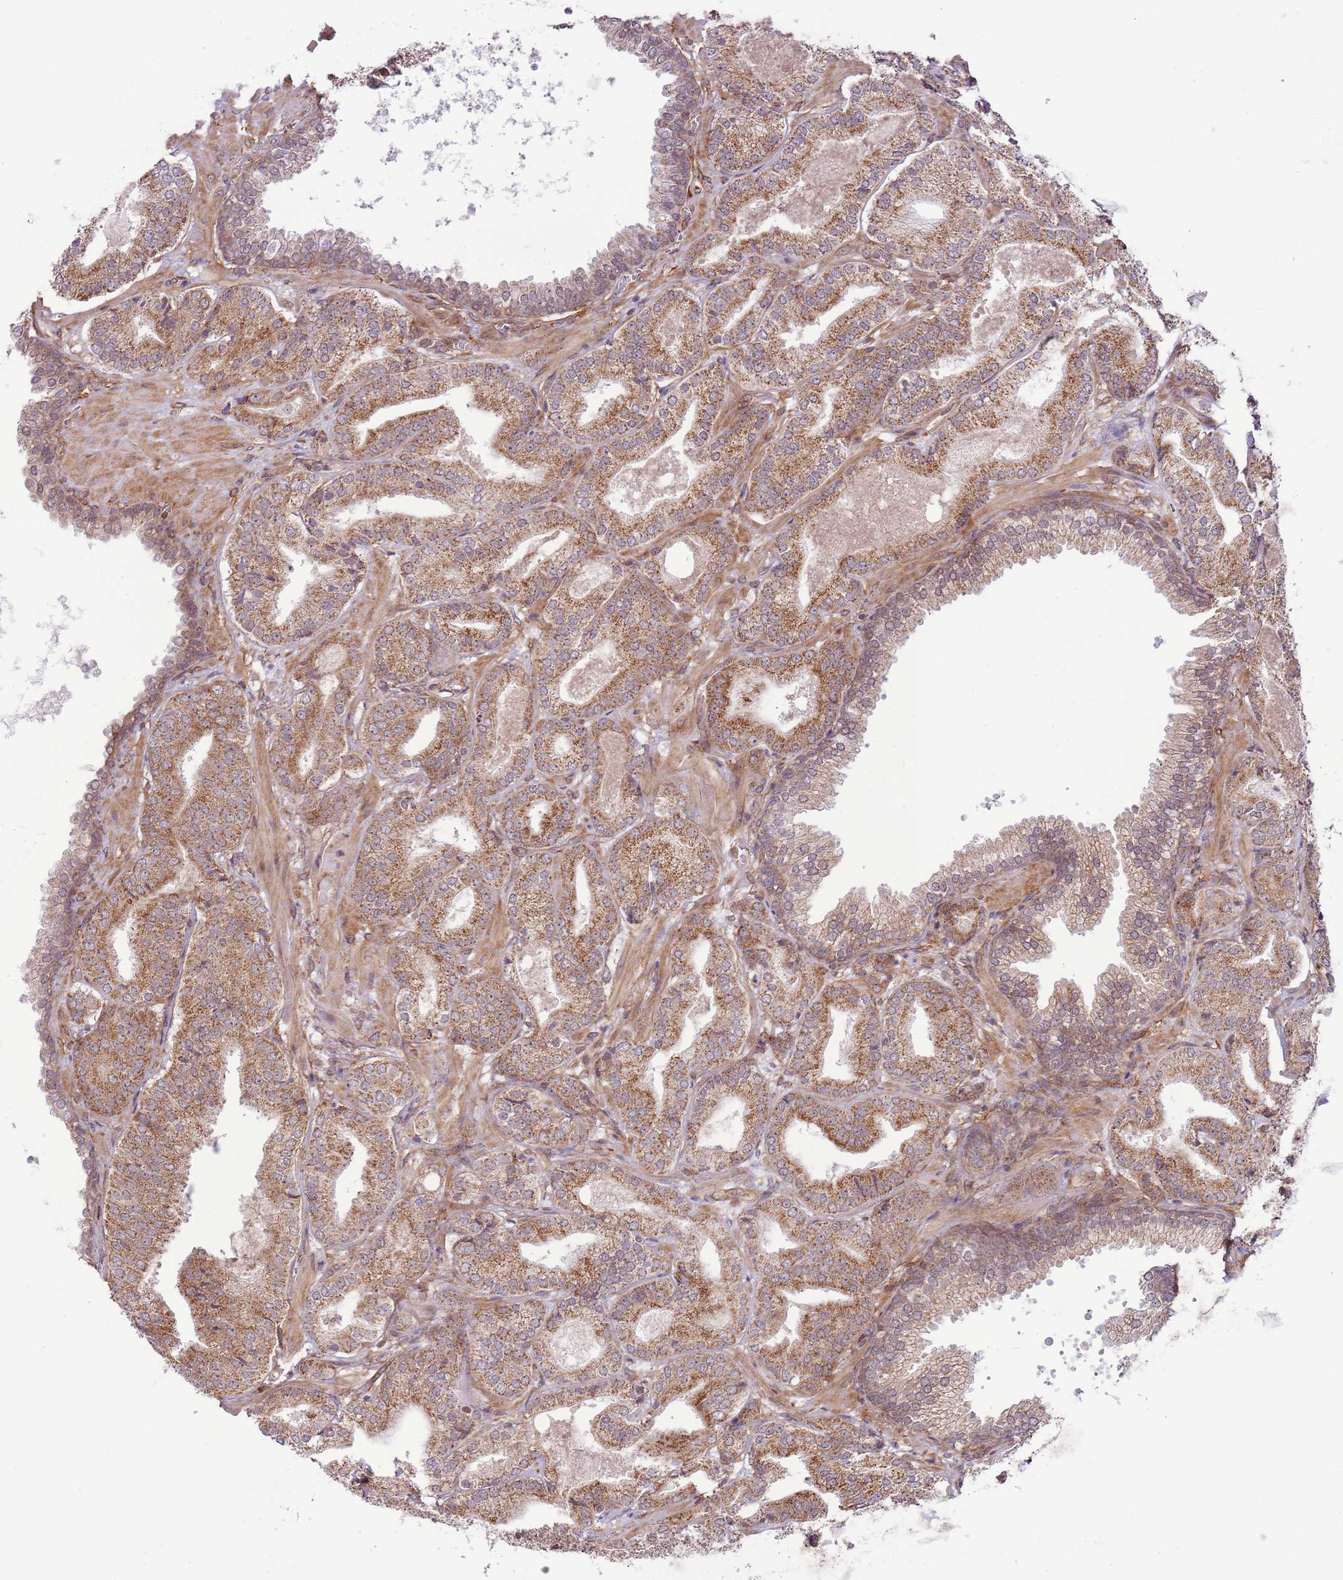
{"staining": {"intensity": "moderate", "quantity": ">75%", "location": "cytoplasmic/membranous"}, "tissue": "prostate cancer", "cell_type": "Tumor cells", "image_type": "cancer", "snomed": [{"axis": "morphology", "description": "Adenocarcinoma, High grade"}, {"axis": "topography", "description": "Prostate"}], "caption": "Tumor cells exhibit moderate cytoplasmic/membranous staining in approximately >75% of cells in high-grade adenocarcinoma (prostate).", "gene": "DCAF4", "patient": {"sex": "male", "age": 63}}